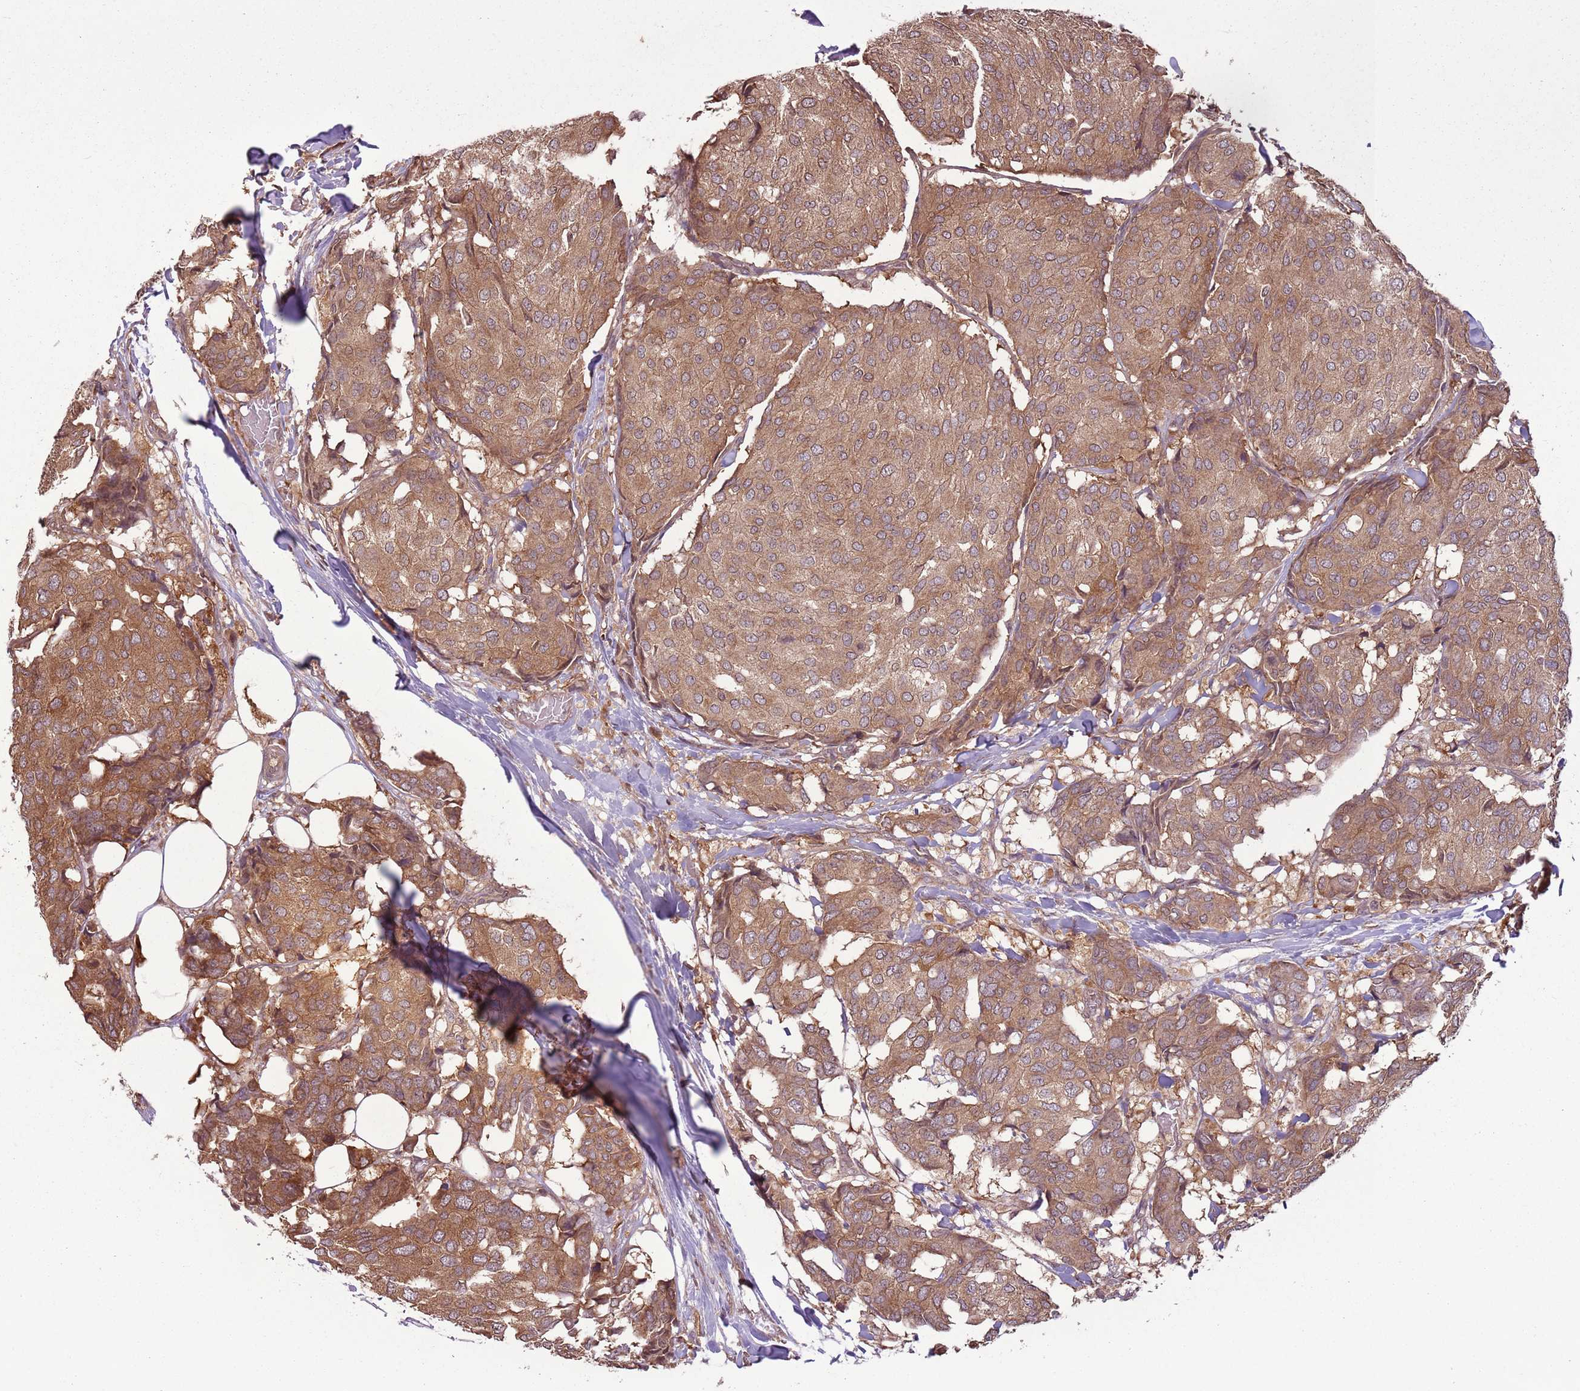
{"staining": {"intensity": "moderate", "quantity": ">75%", "location": "cytoplasmic/membranous"}, "tissue": "breast cancer", "cell_type": "Tumor cells", "image_type": "cancer", "snomed": [{"axis": "morphology", "description": "Duct carcinoma"}, {"axis": "topography", "description": "Breast"}], "caption": "IHC histopathology image of neoplastic tissue: invasive ductal carcinoma (breast) stained using IHC displays medium levels of moderate protein expression localized specifically in the cytoplasmic/membranous of tumor cells, appearing as a cytoplasmic/membranous brown color.", "gene": "CAPN9", "patient": {"sex": "female", "age": 75}}